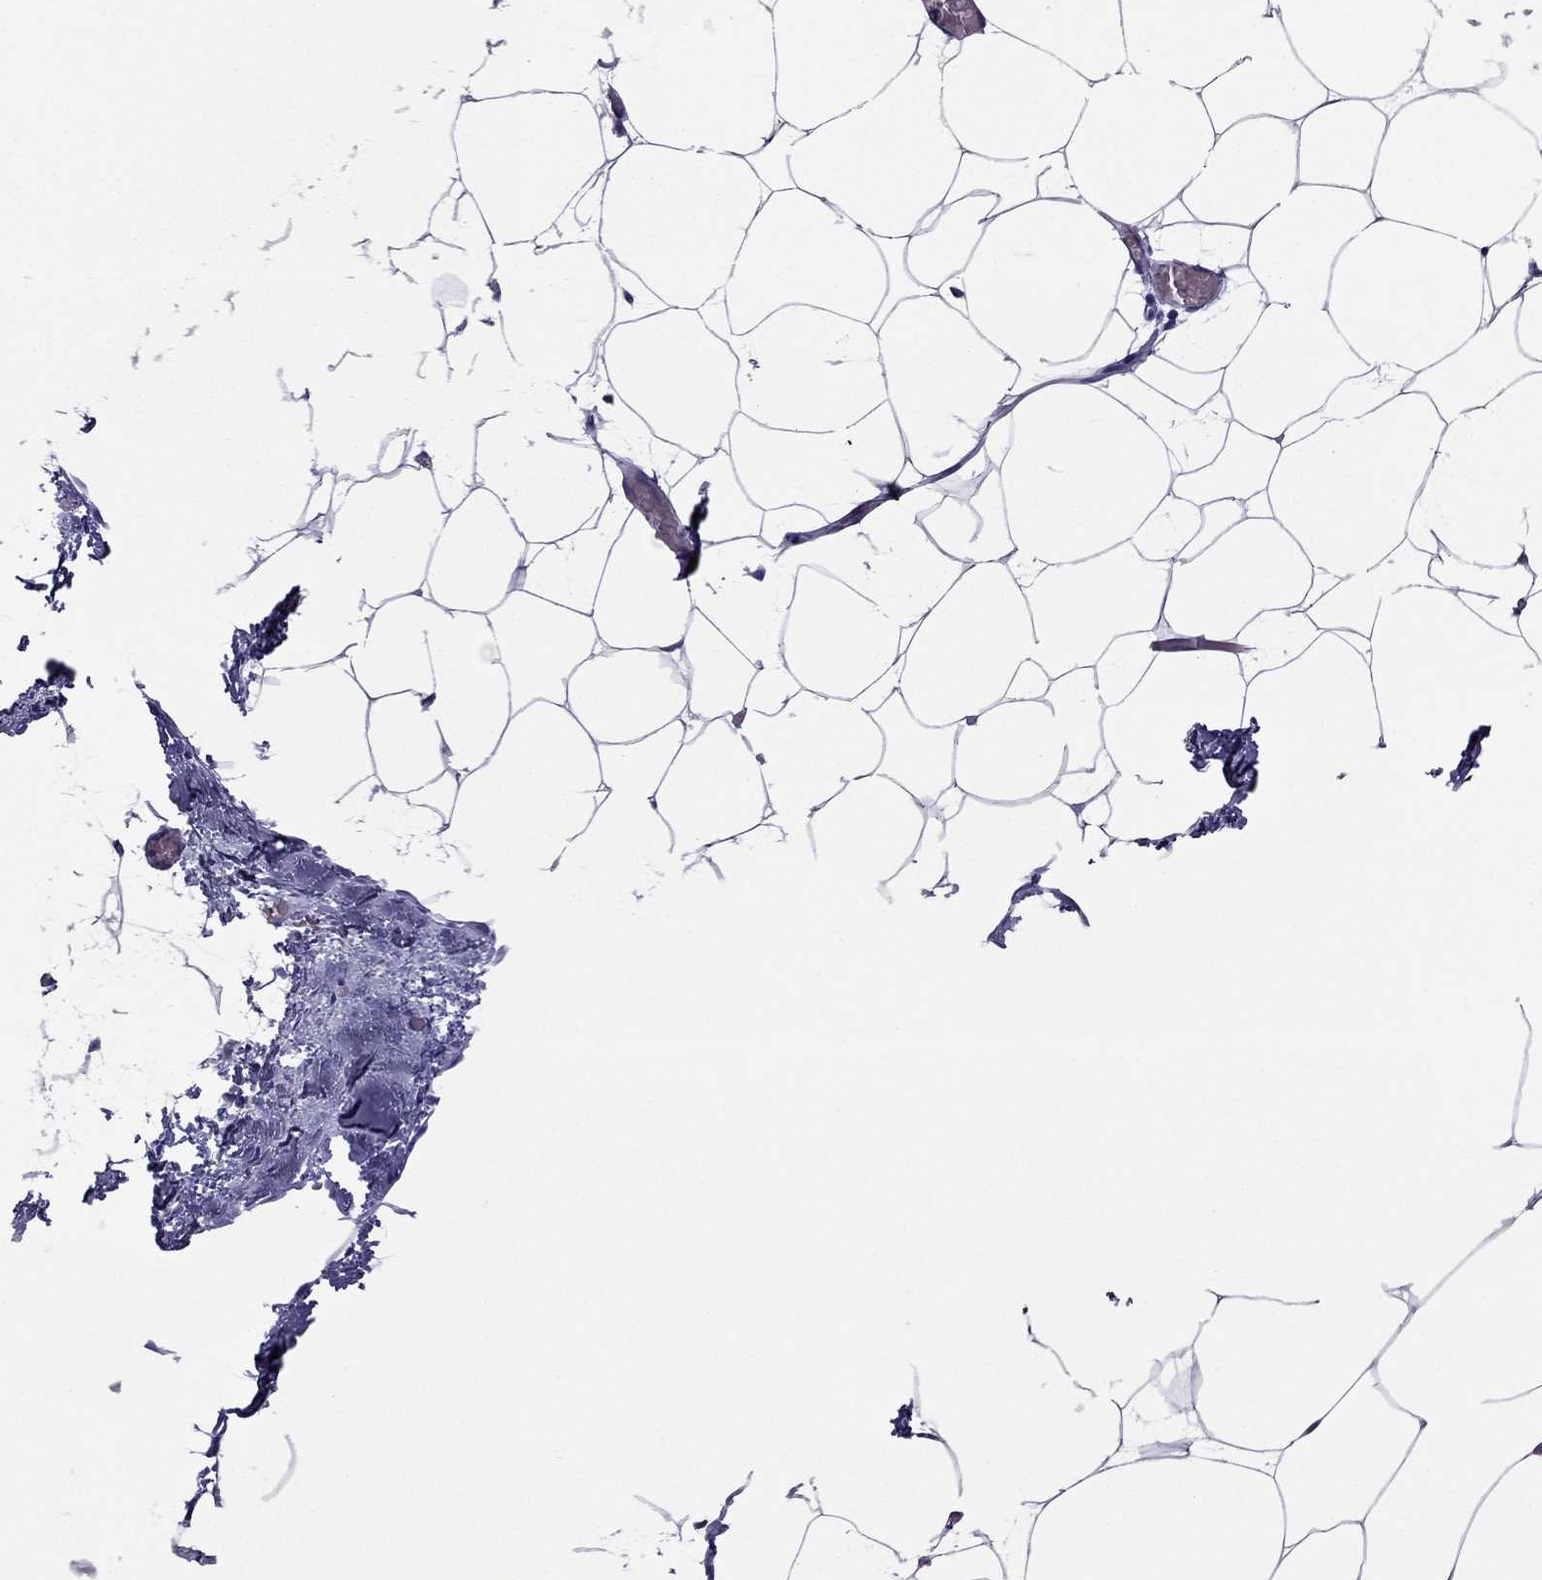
{"staining": {"intensity": "negative", "quantity": "none", "location": "none"}, "tissue": "adipose tissue", "cell_type": "Adipocytes", "image_type": "normal", "snomed": [{"axis": "morphology", "description": "Normal tissue, NOS"}, {"axis": "topography", "description": "Adipose tissue"}], "caption": "An immunohistochemistry photomicrograph of benign adipose tissue is shown. There is no staining in adipocytes of adipose tissue.", "gene": "MYLK3", "patient": {"sex": "male", "age": 57}}